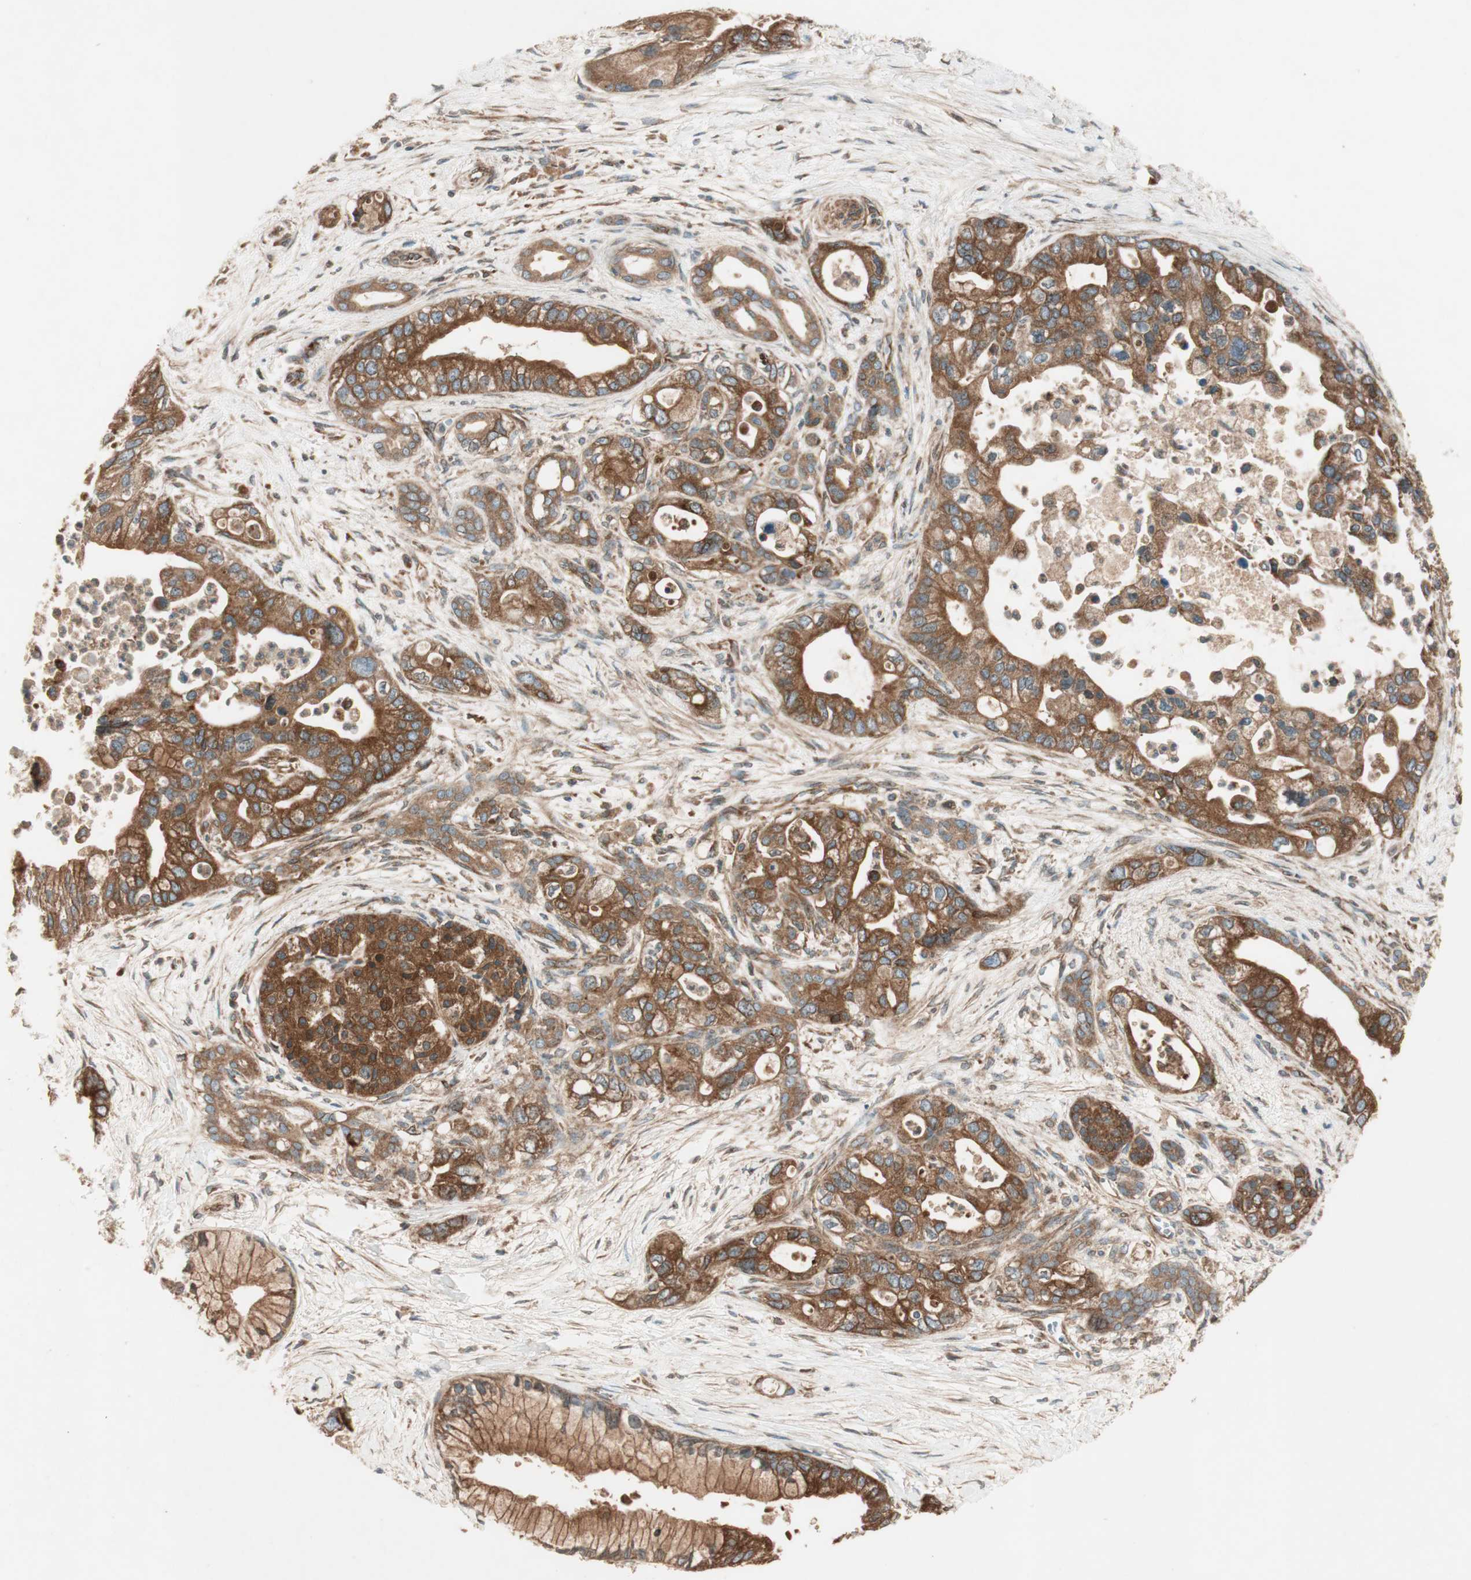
{"staining": {"intensity": "strong", "quantity": ">75%", "location": "cytoplasmic/membranous"}, "tissue": "pancreatic cancer", "cell_type": "Tumor cells", "image_type": "cancer", "snomed": [{"axis": "morphology", "description": "Adenocarcinoma, NOS"}, {"axis": "topography", "description": "Pancreas"}], "caption": "Protein analysis of pancreatic adenocarcinoma tissue demonstrates strong cytoplasmic/membranous staining in approximately >75% of tumor cells. (DAB = brown stain, brightfield microscopy at high magnification).", "gene": "RAB5A", "patient": {"sex": "male", "age": 70}}